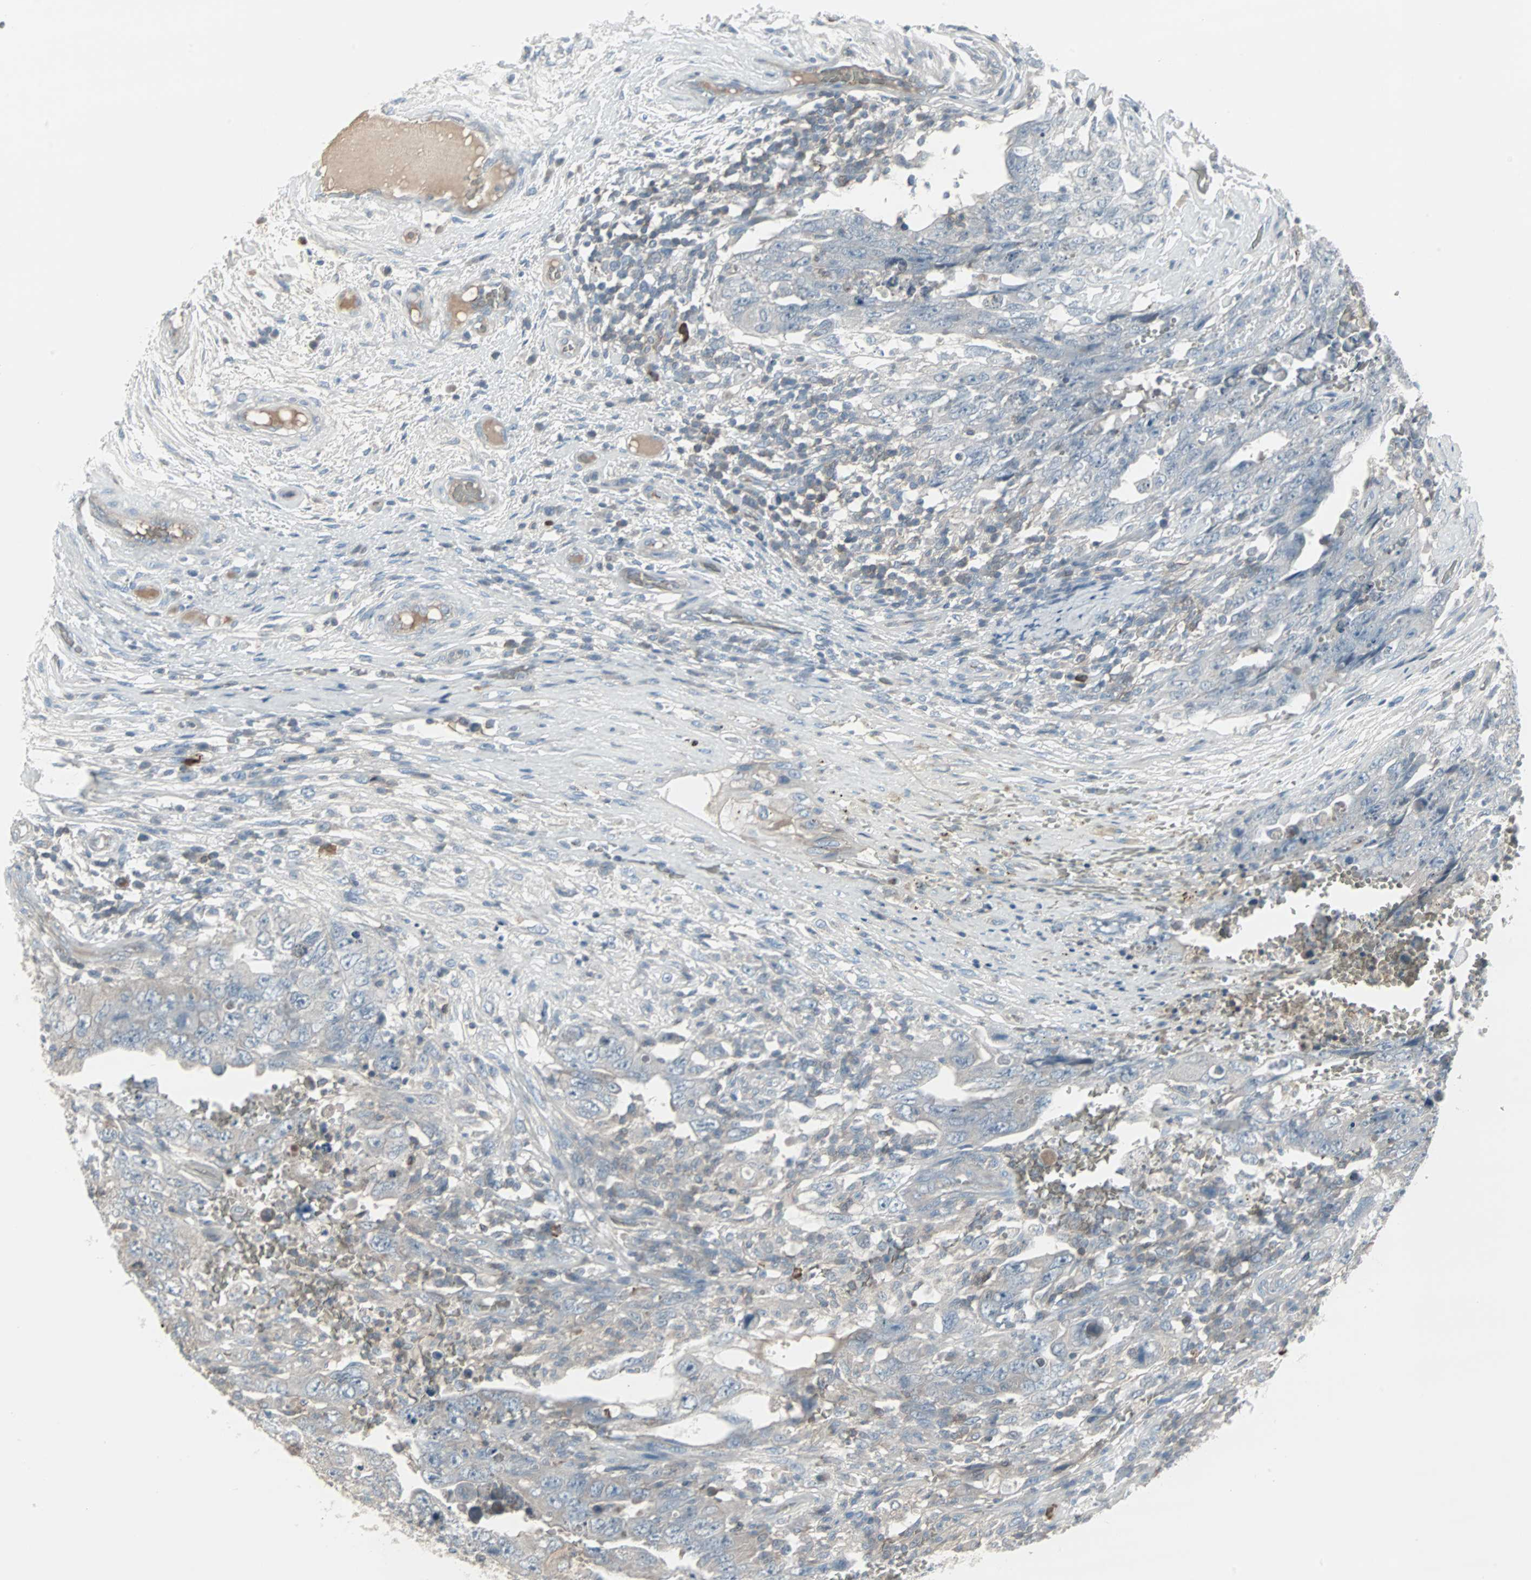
{"staining": {"intensity": "weak", "quantity": "<25%", "location": "cytoplasmic/membranous"}, "tissue": "testis cancer", "cell_type": "Tumor cells", "image_type": "cancer", "snomed": [{"axis": "morphology", "description": "Carcinoma, Embryonal, NOS"}, {"axis": "topography", "description": "Testis"}], "caption": "IHC of testis embryonal carcinoma reveals no staining in tumor cells.", "gene": "ZSCAN32", "patient": {"sex": "male", "age": 26}}